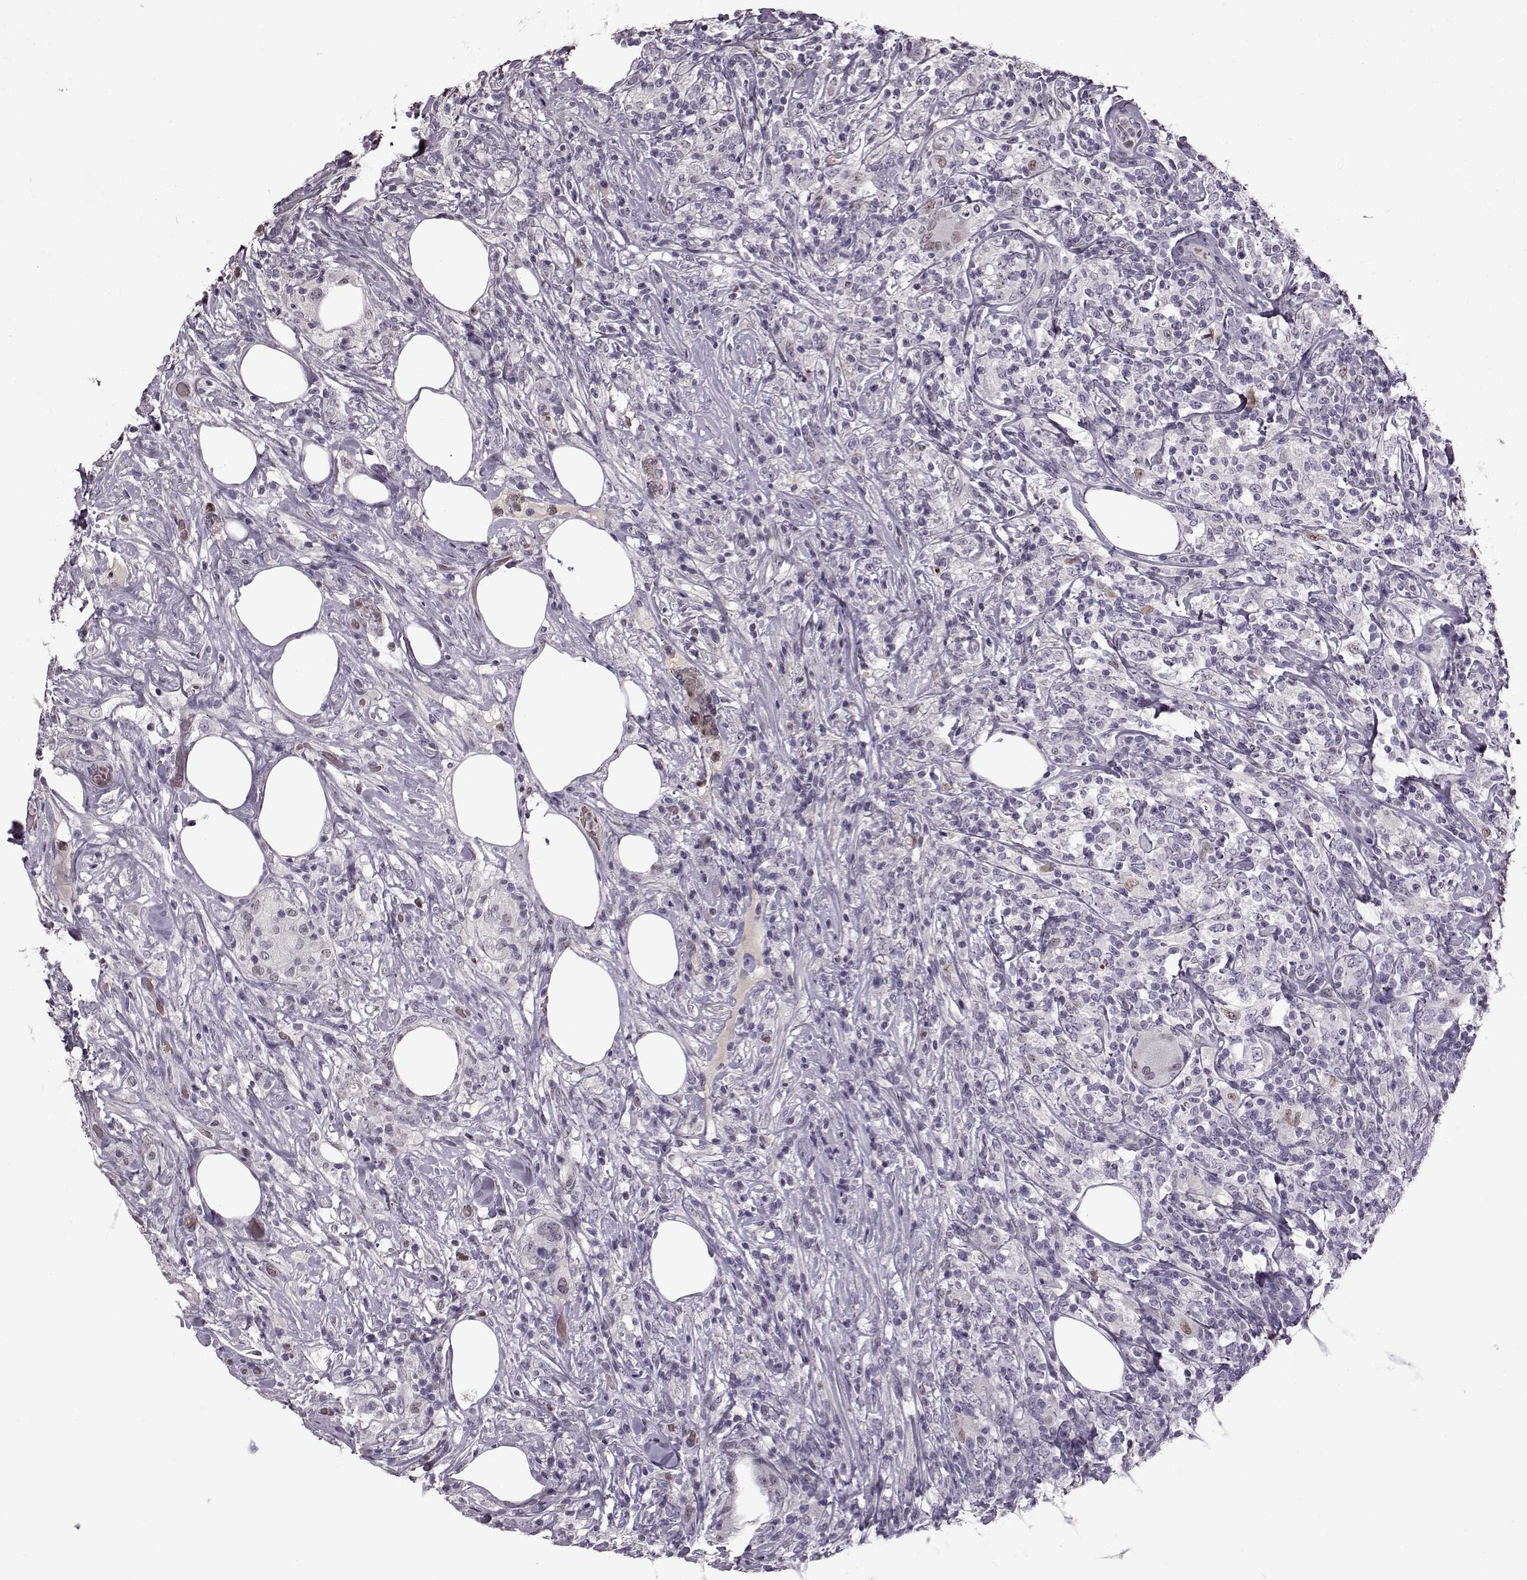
{"staining": {"intensity": "negative", "quantity": "none", "location": "none"}, "tissue": "lymphoma", "cell_type": "Tumor cells", "image_type": "cancer", "snomed": [{"axis": "morphology", "description": "Malignant lymphoma, non-Hodgkin's type, High grade"}, {"axis": "topography", "description": "Lymph node"}], "caption": "Immunohistochemistry (IHC) image of lymphoma stained for a protein (brown), which shows no staining in tumor cells.", "gene": "CNGA3", "patient": {"sex": "female", "age": 84}}